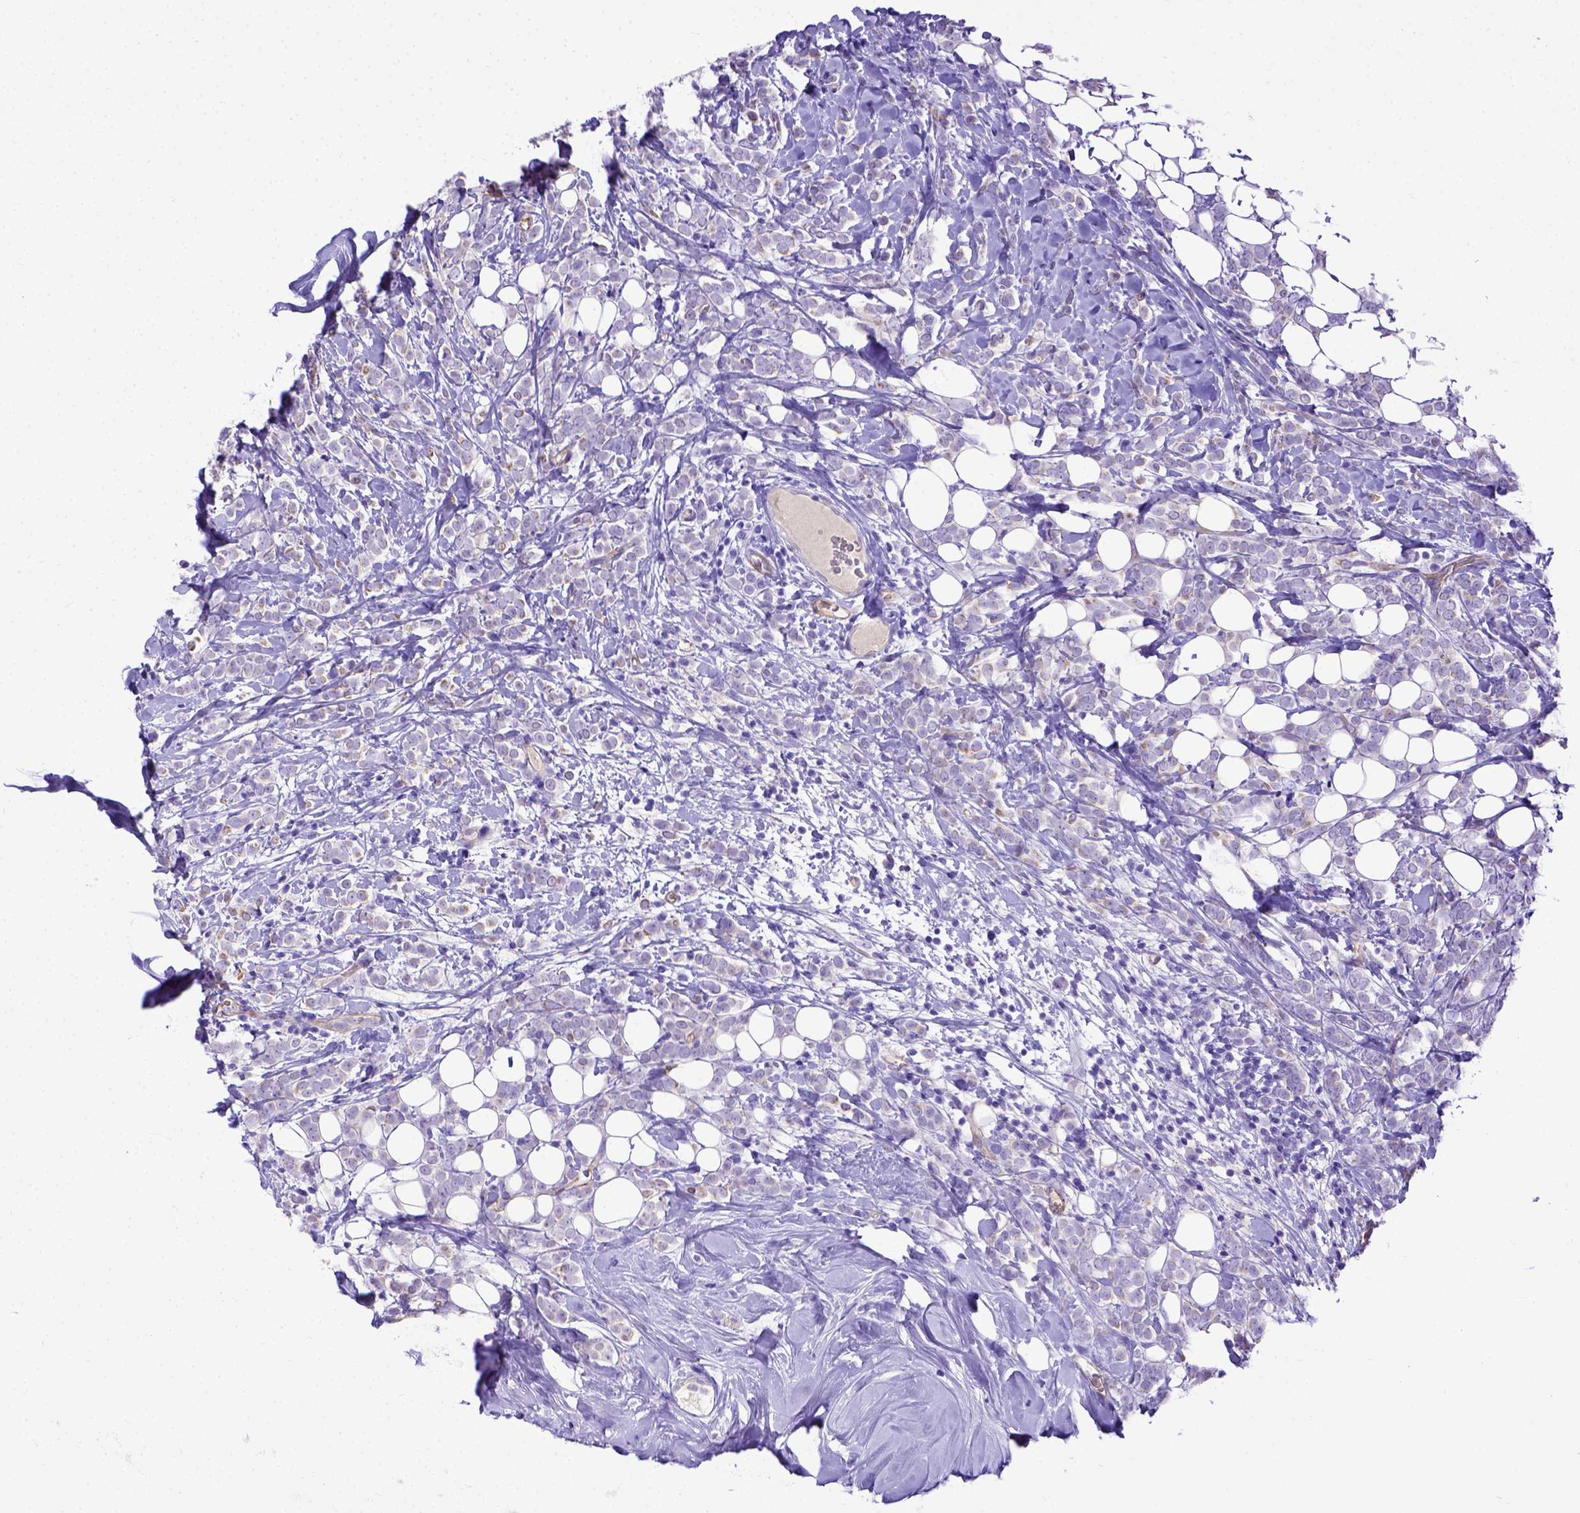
{"staining": {"intensity": "weak", "quantity": "<25%", "location": "cytoplasmic/membranous"}, "tissue": "breast cancer", "cell_type": "Tumor cells", "image_type": "cancer", "snomed": [{"axis": "morphology", "description": "Lobular carcinoma"}, {"axis": "topography", "description": "Breast"}], "caption": "Tumor cells are negative for brown protein staining in breast lobular carcinoma.", "gene": "LRRC18", "patient": {"sex": "female", "age": 49}}